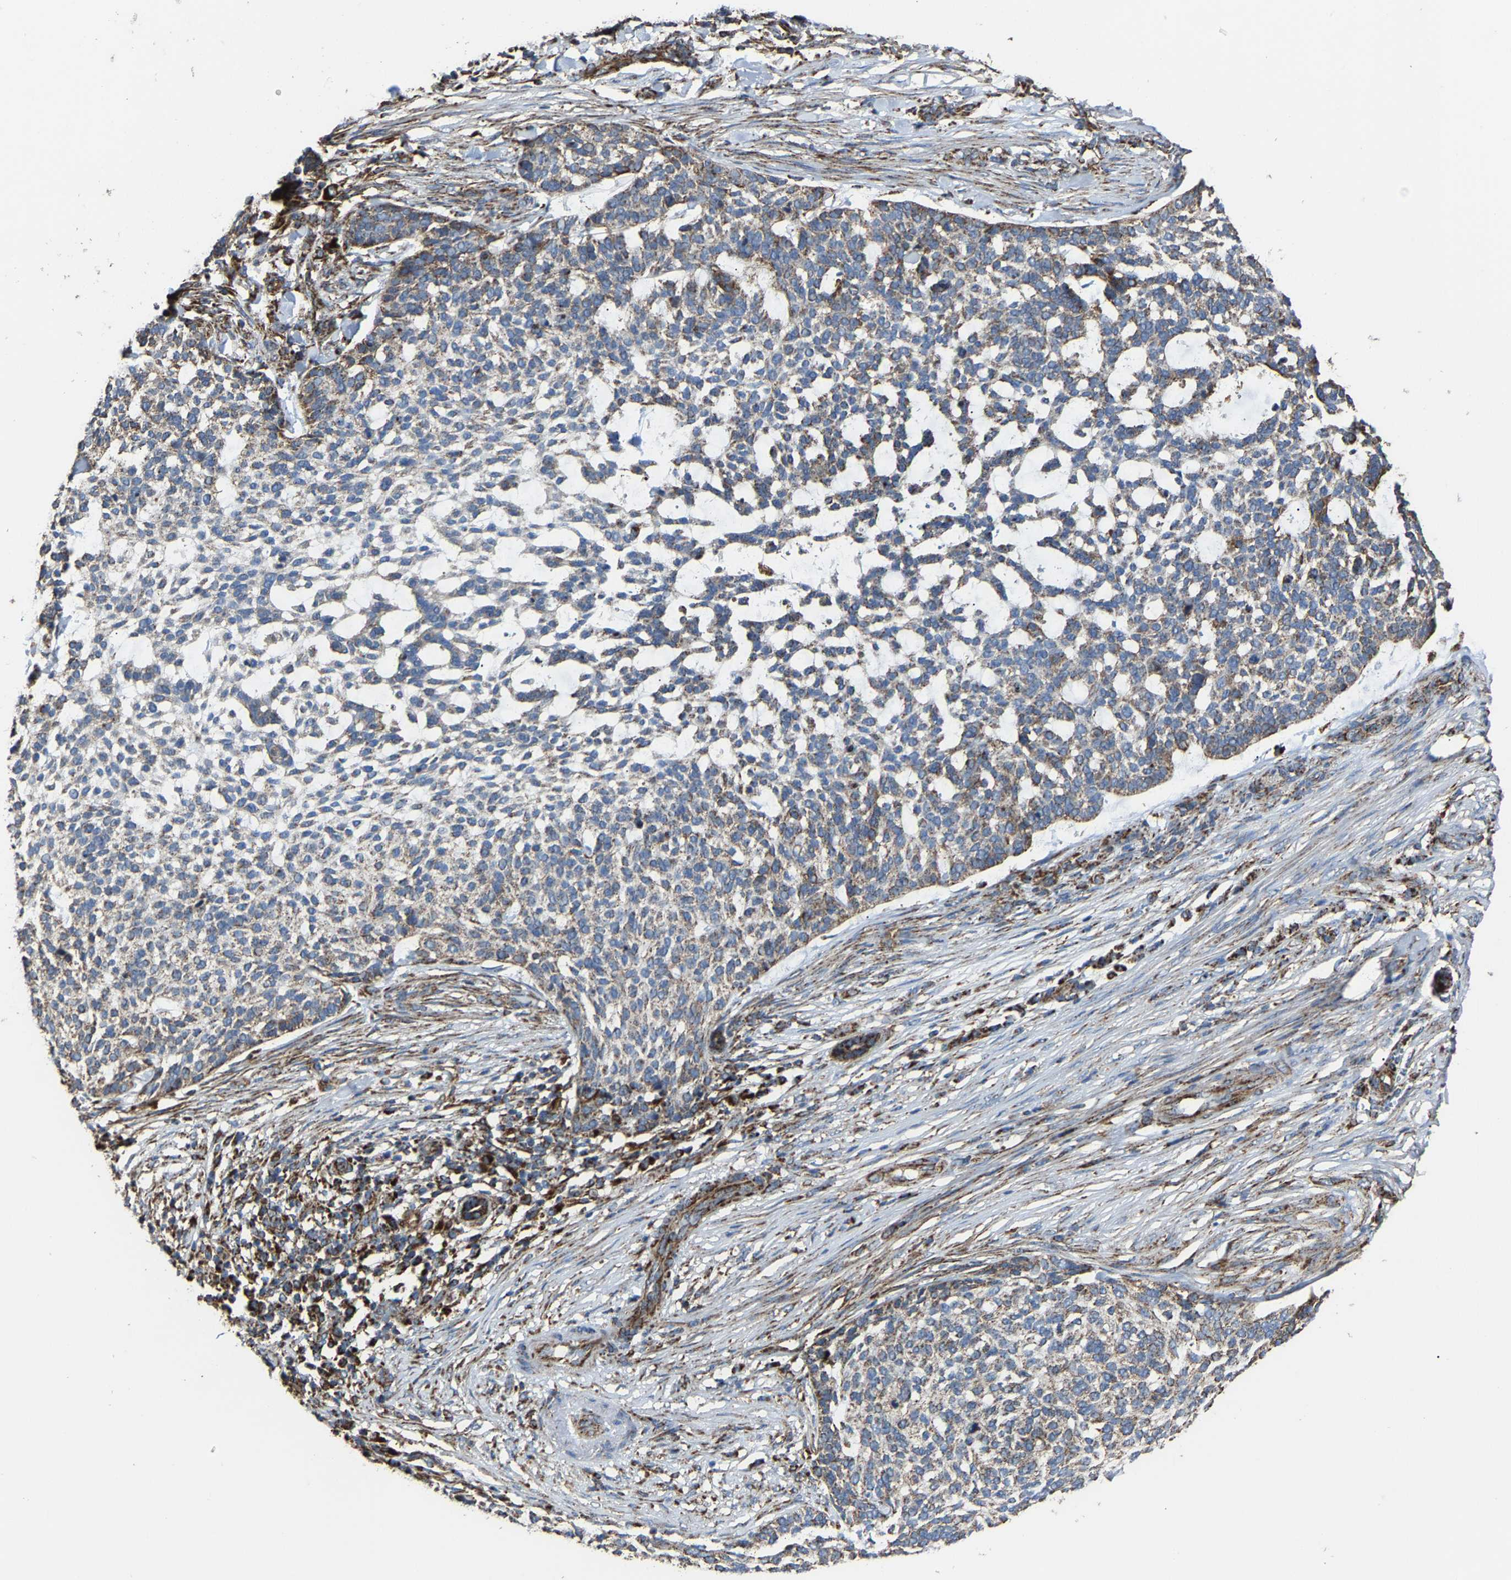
{"staining": {"intensity": "moderate", "quantity": ">75%", "location": "cytoplasmic/membranous"}, "tissue": "skin cancer", "cell_type": "Tumor cells", "image_type": "cancer", "snomed": [{"axis": "morphology", "description": "Basal cell carcinoma"}, {"axis": "topography", "description": "Skin"}], "caption": "Immunohistochemical staining of basal cell carcinoma (skin) exhibits medium levels of moderate cytoplasmic/membranous positivity in approximately >75% of tumor cells.", "gene": "NDUFV3", "patient": {"sex": "female", "age": 64}}